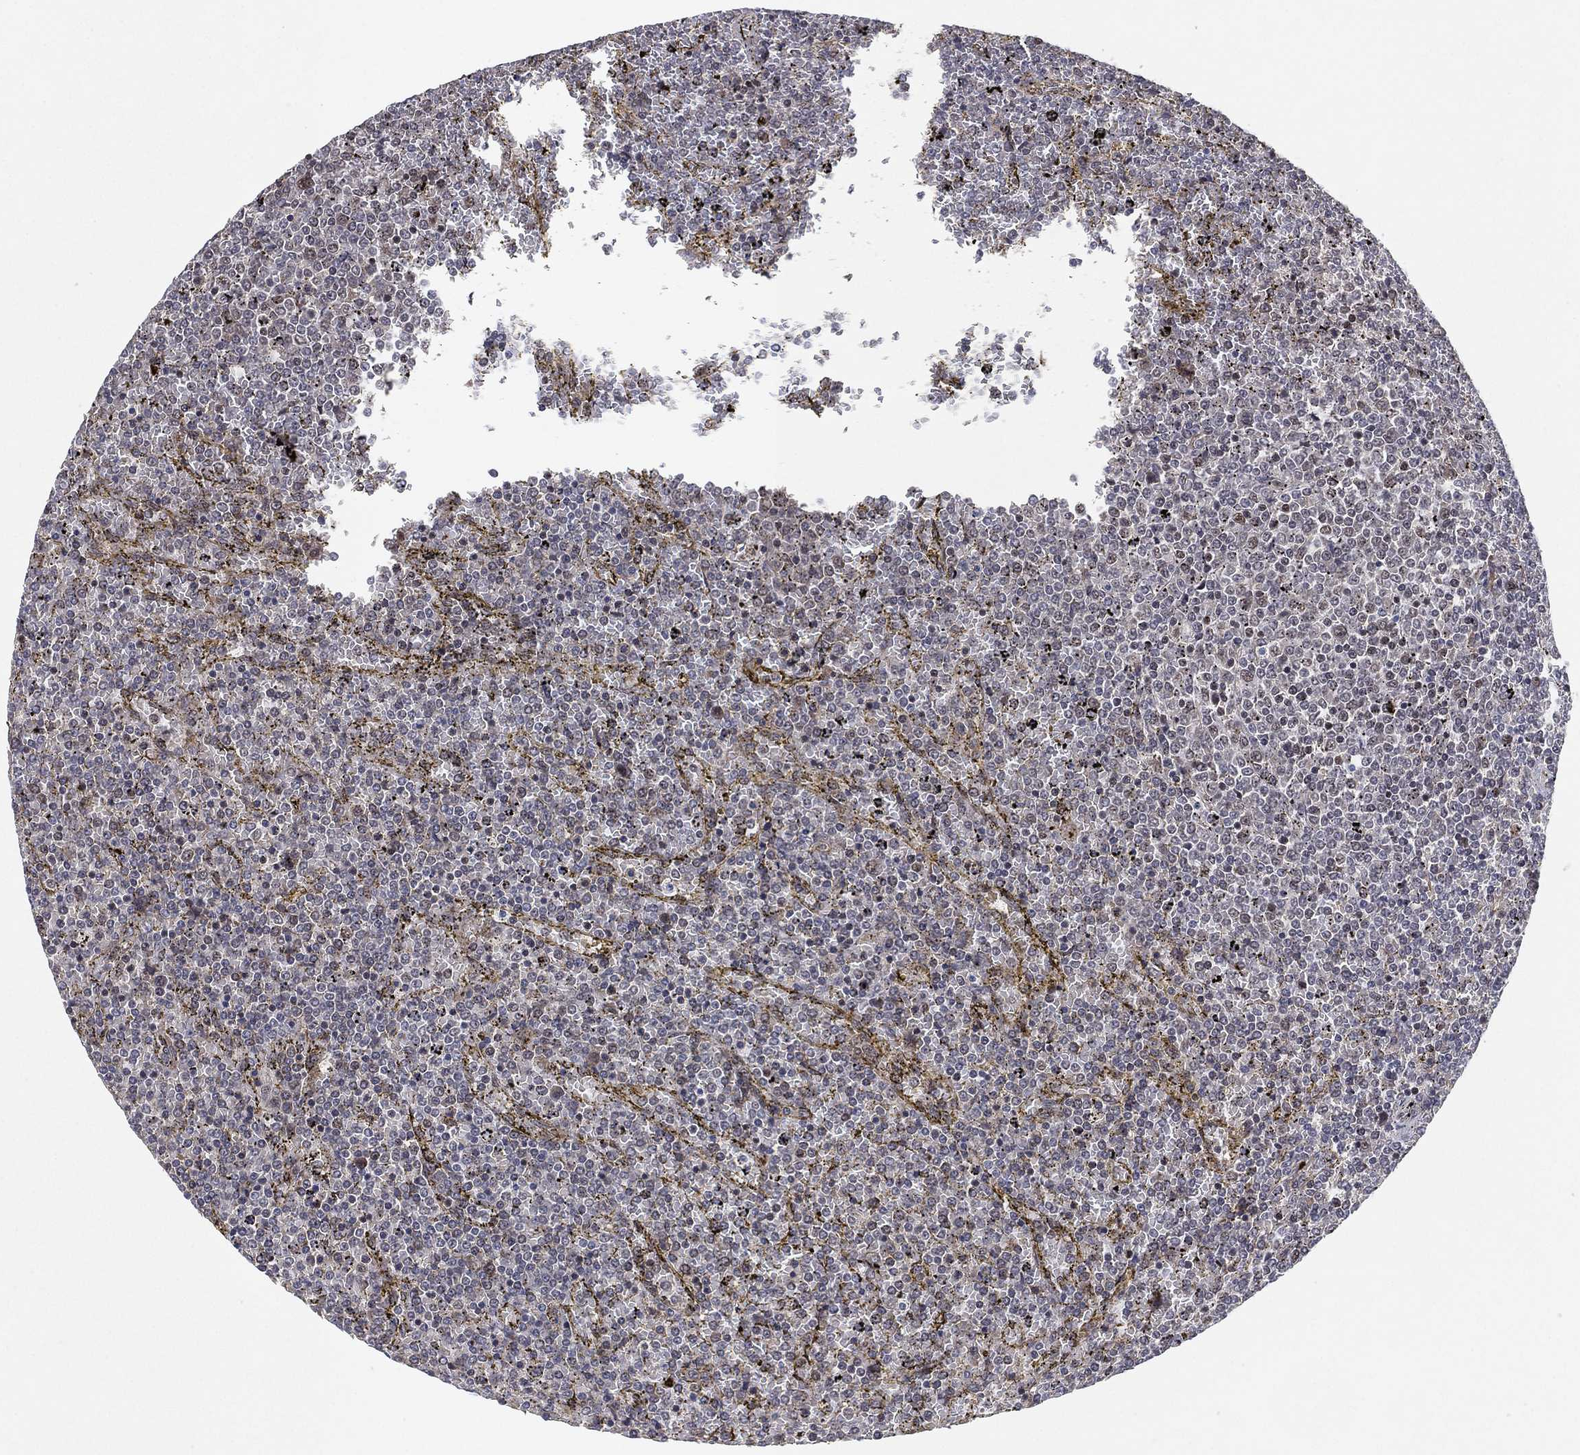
{"staining": {"intensity": "negative", "quantity": "none", "location": "none"}, "tissue": "lymphoma", "cell_type": "Tumor cells", "image_type": "cancer", "snomed": [{"axis": "morphology", "description": "Malignant lymphoma, non-Hodgkin's type, Low grade"}, {"axis": "topography", "description": "Spleen"}], "caption": "The IHC photomicrograph has no significant expression in tumor cells of low-grade malignant lymphoma, non-Hodgkin's type tissue. (DAB immunohistochemistry visualized using brightfield microscopy, high magnification).", "gene": "DGCR8", "patient": {"sex": "female", "age": 77}}